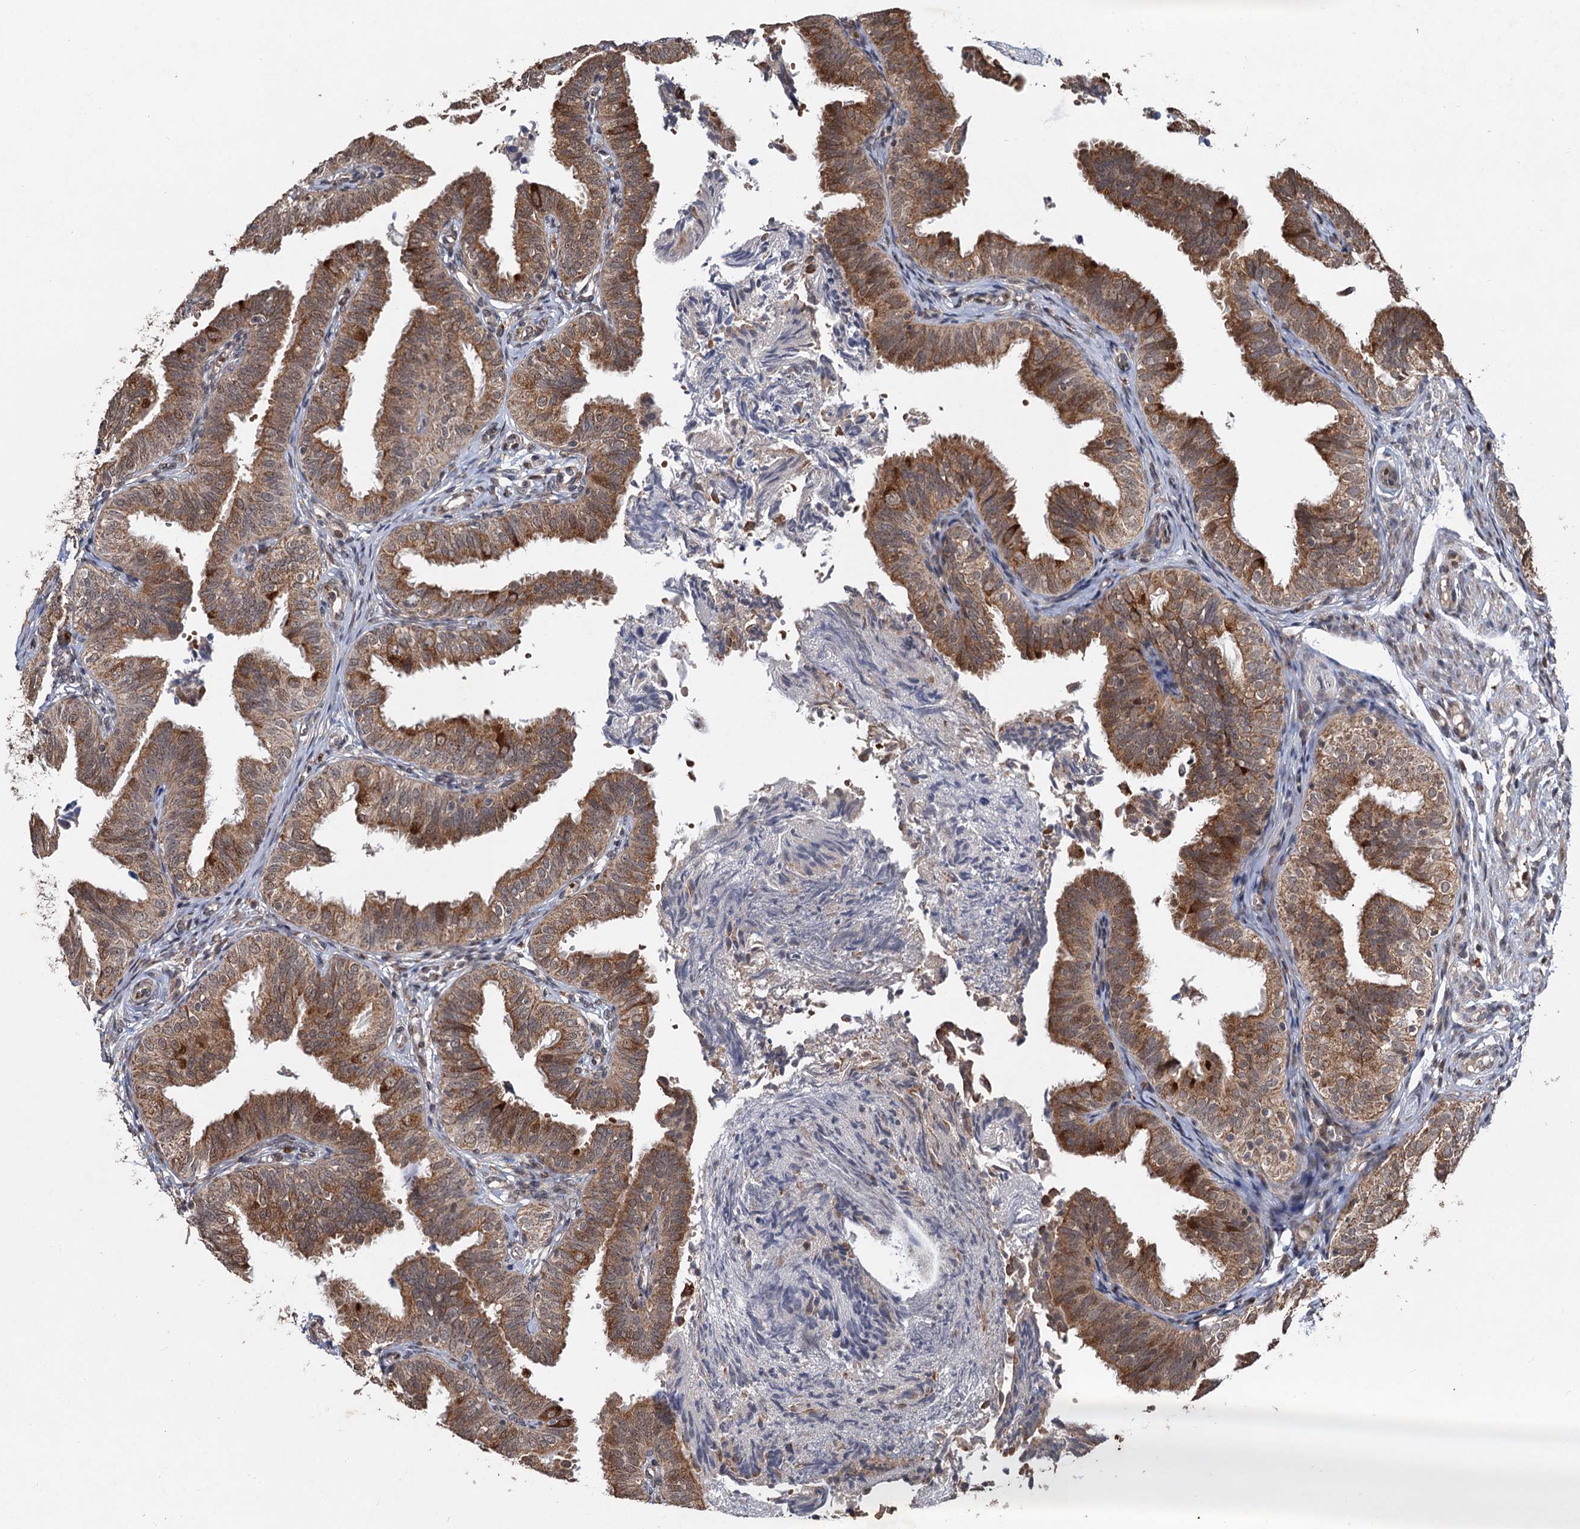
{"staining": {"intensity": "moderate", "quantity": ">75%", "location": "cytoplasmic/membranous,nuclear"}, "tissue": "fallopian tube", "cell_type": "Glandular cells", "image_type": "normal", "snomed": [{"axis": "morphology", "description": "Normal tissue, NOS"}, {"axis": "topography", "description": "Fallopian tube"}], "caption": "A histopathology image of fallopian tube stained for a protein demonstrates moderate cytoplasmic/membranous,nuclear brown staining in glandular cells. The staining is performed using DAB brown chromogen to label protein expression. The nuclei are counter-stained blue using hematoxylin.", "gene": "REP15", "patient": {"sex": "female", "age": 35}}